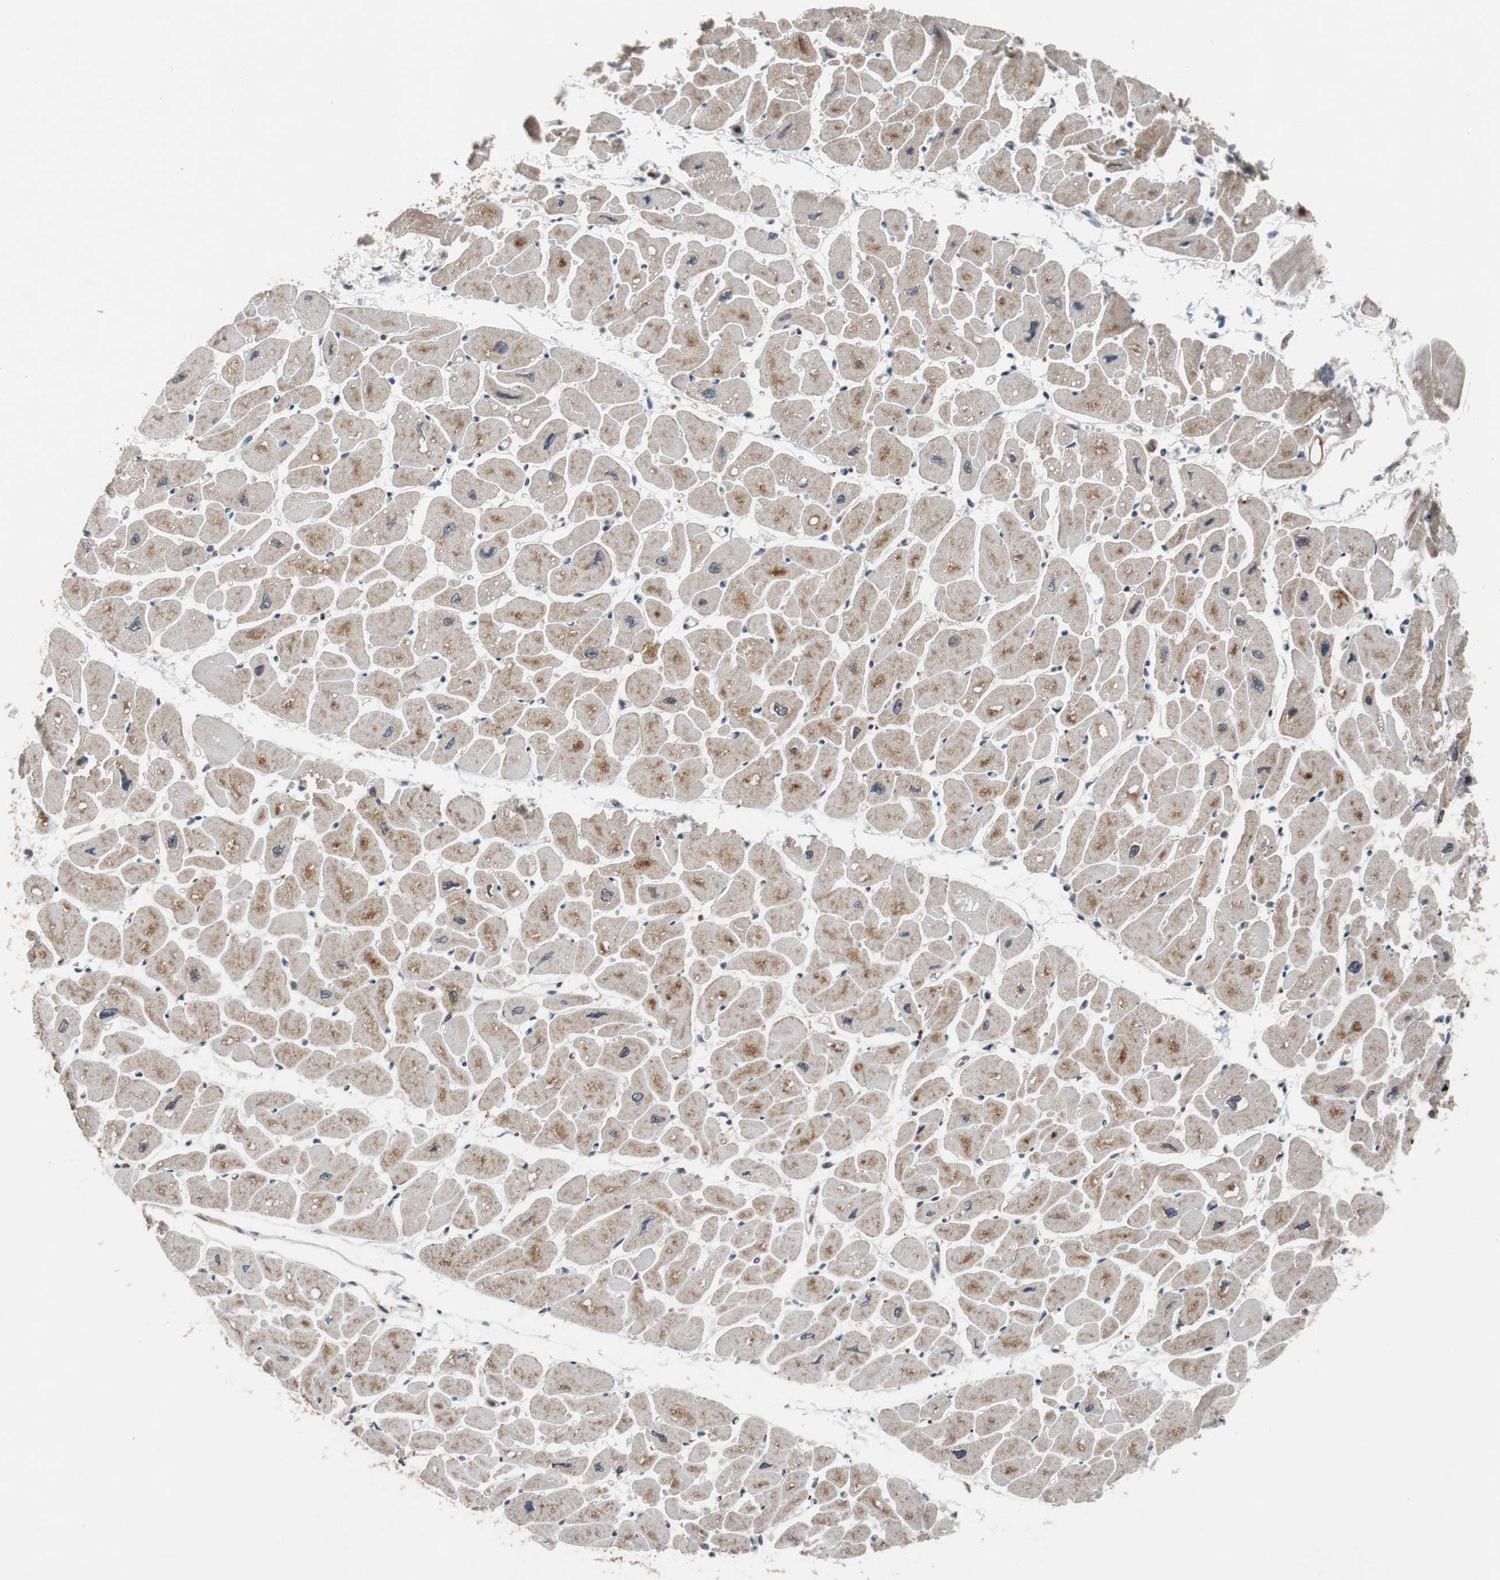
{"staining": {"intensity": "moderate", "quantity": "25%-75%", "location": "cytoplasmic/membranous,nuclear"}, "tissue": "heart muscle", "cell_type": "Cardiomyocytes", "image_type": "normal", "snomed": [{"axis": "morphology", "description": "Normal tissue, NOS"}, {"axis": "topography", "description": "Heart"}], "caption": "About 25%-75% of cardiomyocytes in benign human heart muscle exhibit moderate cytoplasmic/membranous,nuclear protein staining as visualized by brown immunohistochemical staining.", "gene": "NBL1", "patient": {"sex": "female", "age": 54}}